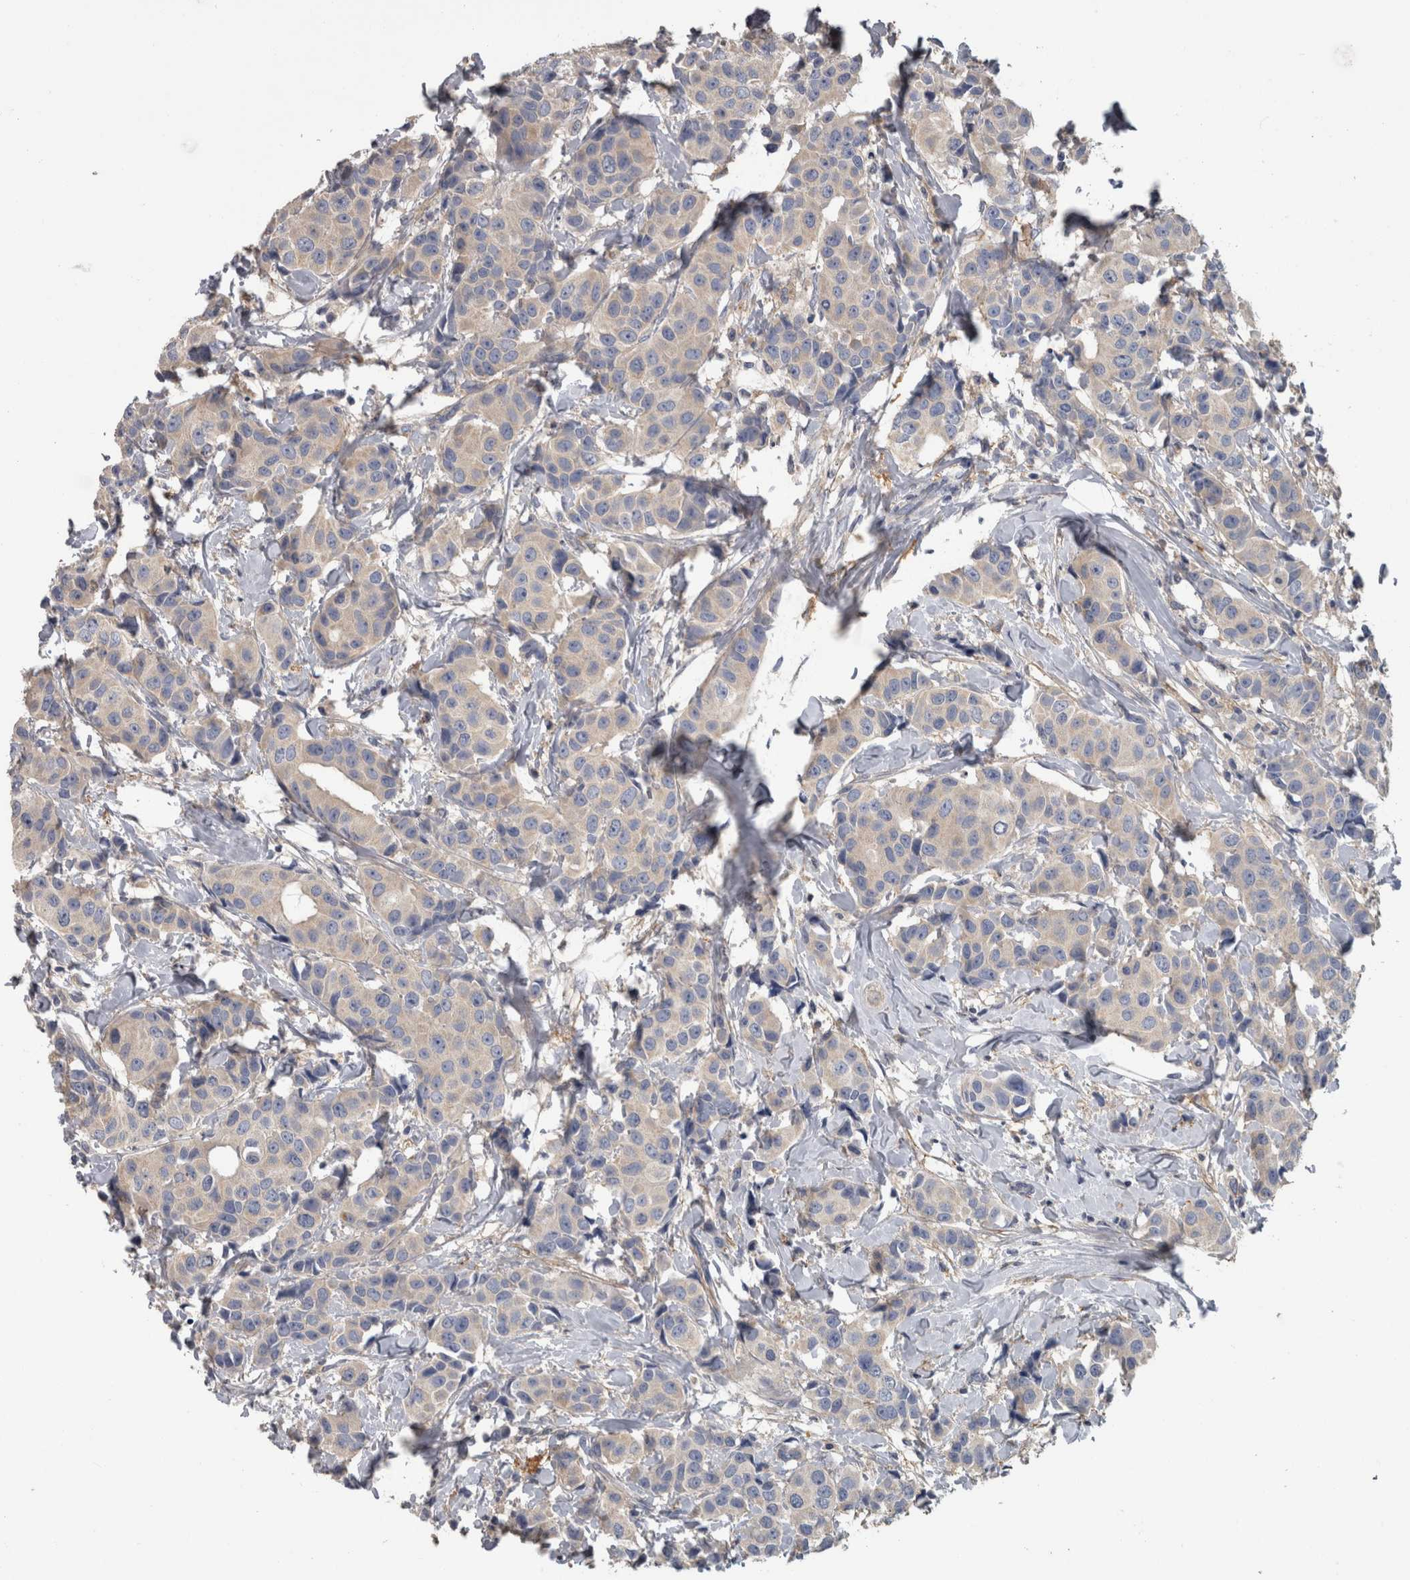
{"staining": {"intensity": "weak", "quantity": "<25%", "location": "cytoplasmic/membranous"}, "tissue": "breast cancer", "cell_type": "Tumor cells", "image_type": "cancer", "snomed": [{"axis": "morphology", "description": "Normal tissue, NOS"}, {"axis": "morphology", "description": "Duct carcinoma"}, {"axis": "topography", "description": "Breast"}], "caption": "This histopathology image is of breast invasive ductal carcinoma stained with immunohistochemistry (IHC) to label a protein in brown with the nuclei are counter-stained blue. There is no staining in tumor cells.", "gene": "EFEMP2", "patient": {"sex": "female", "age": 39}}